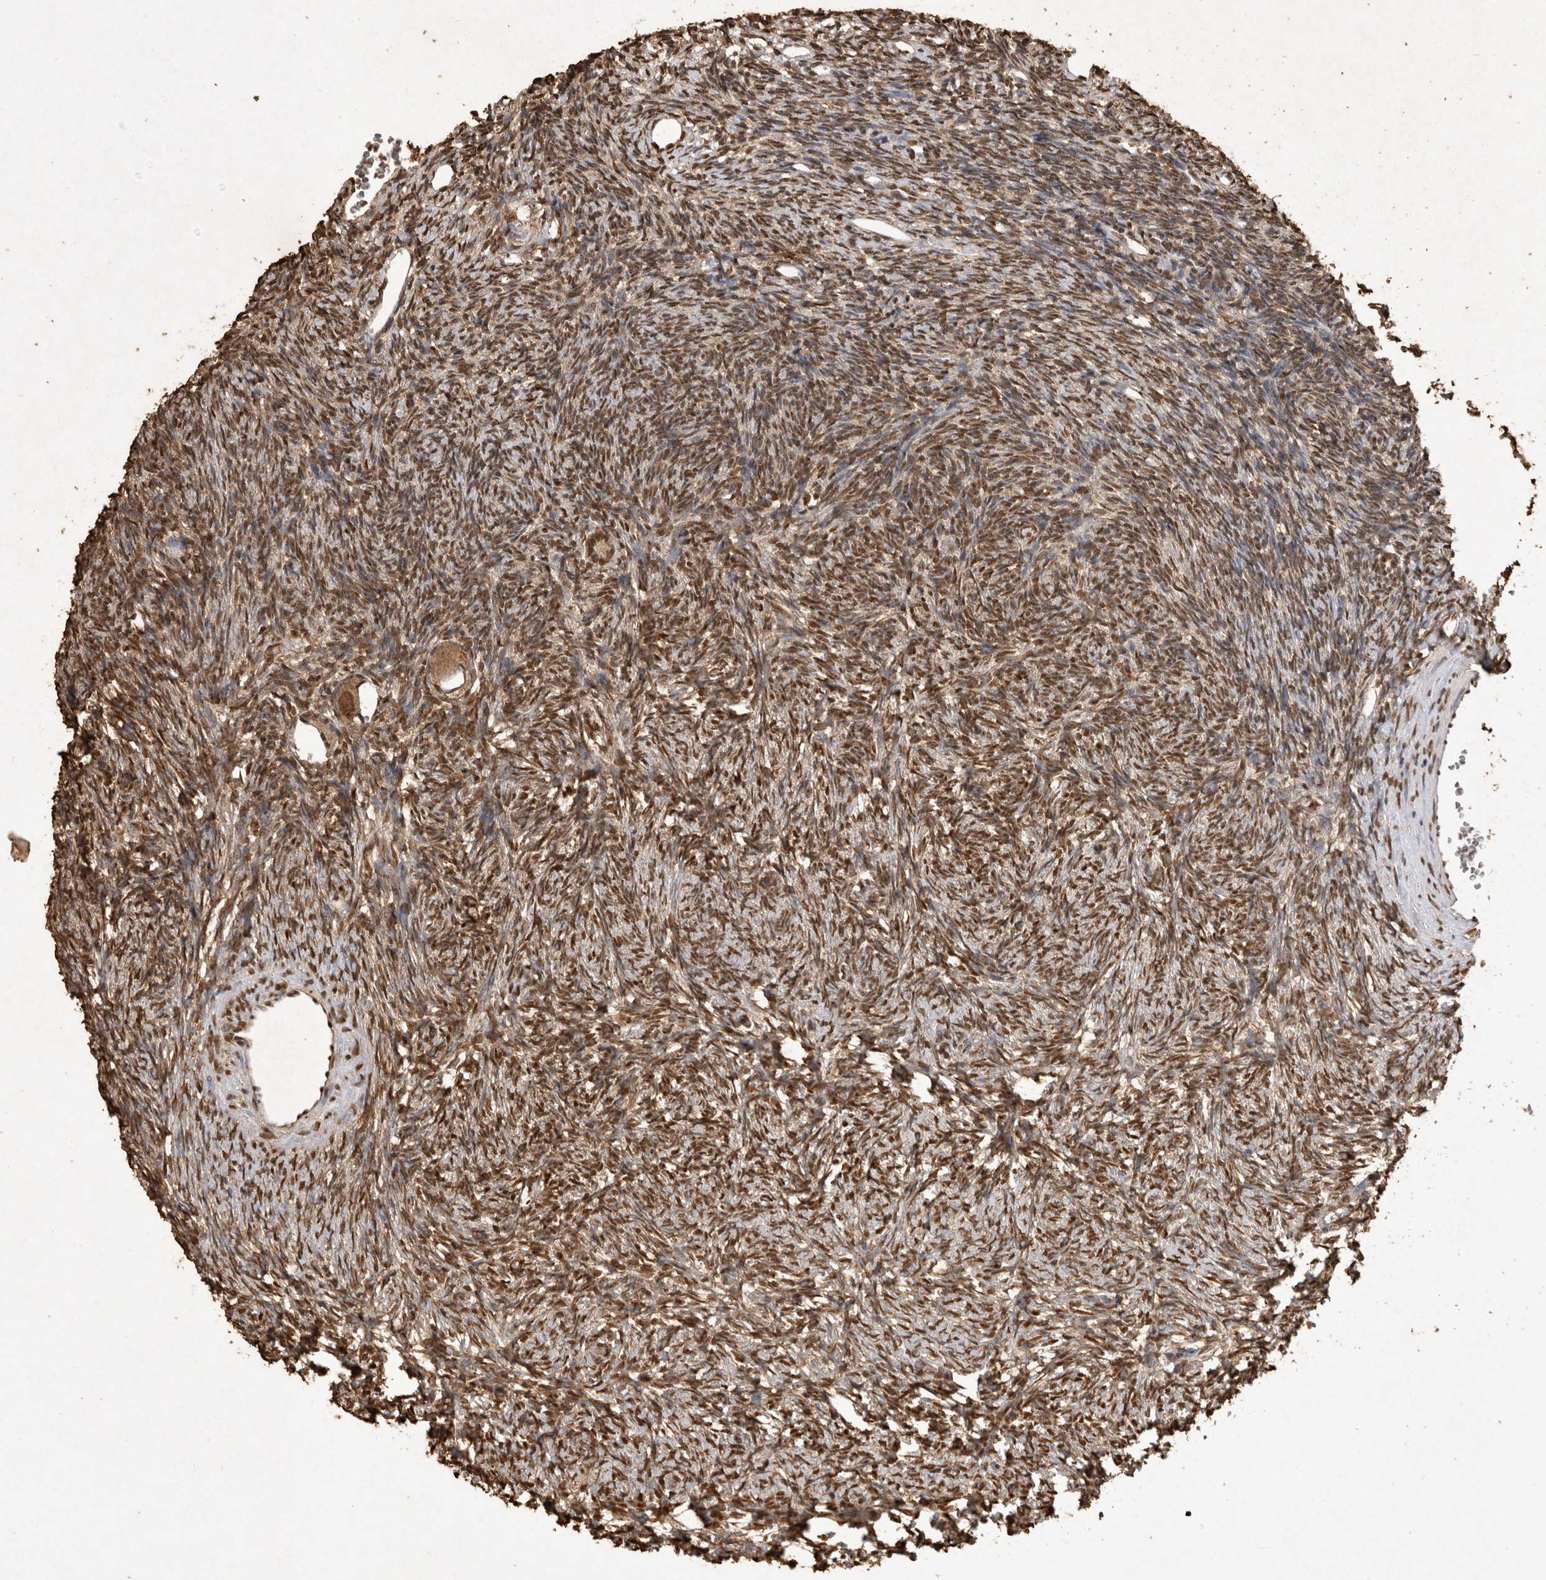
{"staining": {"intensity": "moderate", "quantity": ">75%", "location": "cytoplasmic/membranous,nuclear"}, "tissue": "ovary", "cell_type": "Follicle cells", "image_type": "normal", "snomed": [{"axis": "morphology", "description": "Normal tissue, NOS"}, {"axis": "topography", "description": "Ovary"}], "caption": "Immunohistochemical staining of benign ovary exhibits moderate cytoplasmic/membranous,nuclear protein staining in approximately >75% of follicle cells.", "gene": "OAS2", "patient": {"sex": "female", "age": 34}}